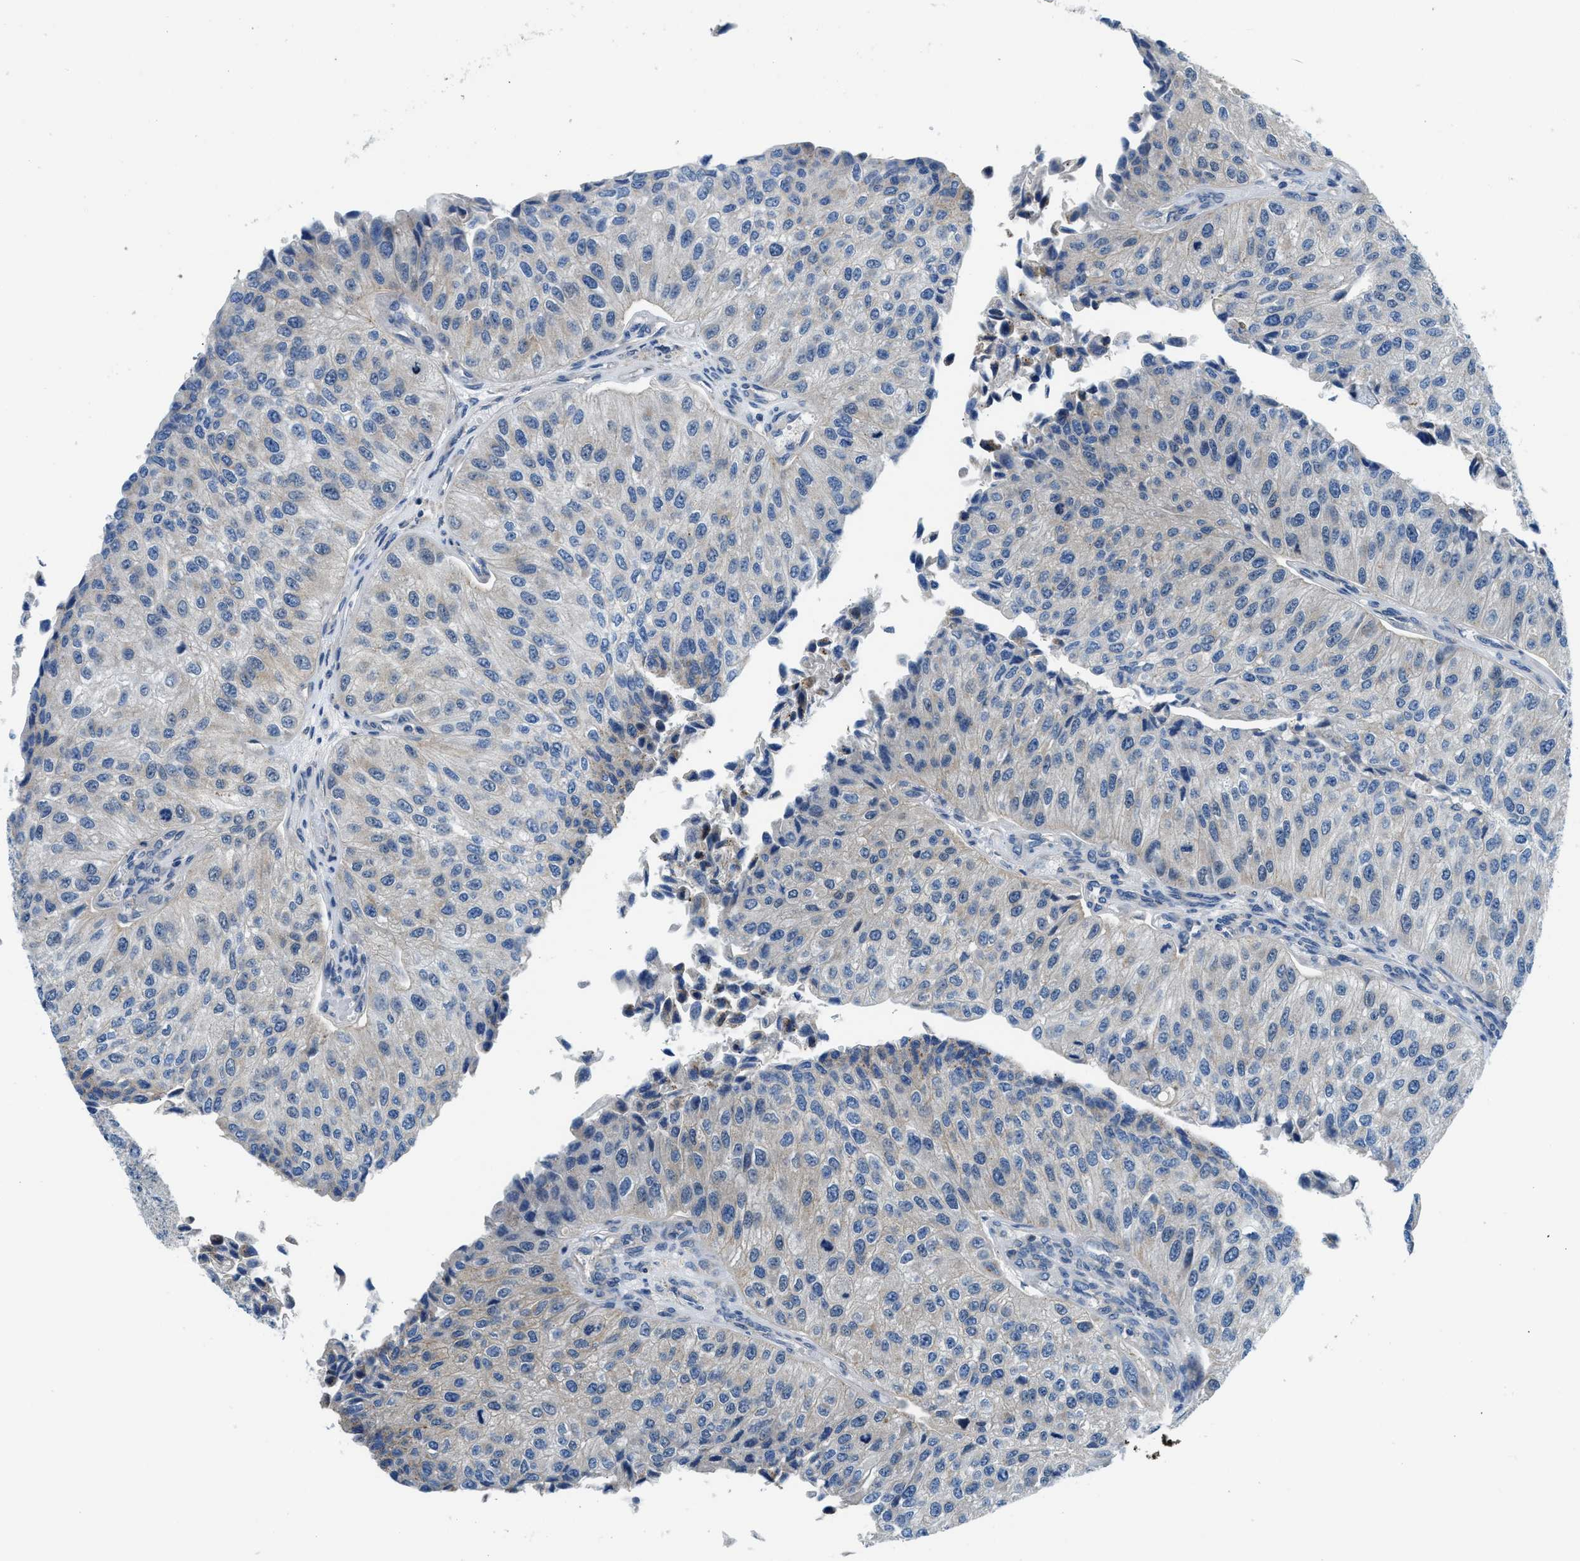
{"staining": {"intensity": "weak", "quantity": "<25%", "location": "cytoplasmic/membranous"}, "tissue": "urothelial cancer", "cell_type": "Tumor cells", "image_type": "cancer", "snomed": [{"axis": "morphology", "description": "Urothelial carcinoma, High grade"}, {"axis": "topography", "description": "Kidney"}, {"axis": "topography", "description": "Urinary bladder"}], "caption": "Immunohistochemical staining of high-grade urothelial carcinoma exhibits no significant positivity in tumor cells.", "gene": "LPIN2", "patient": {"sex": "male", "age": 77}}